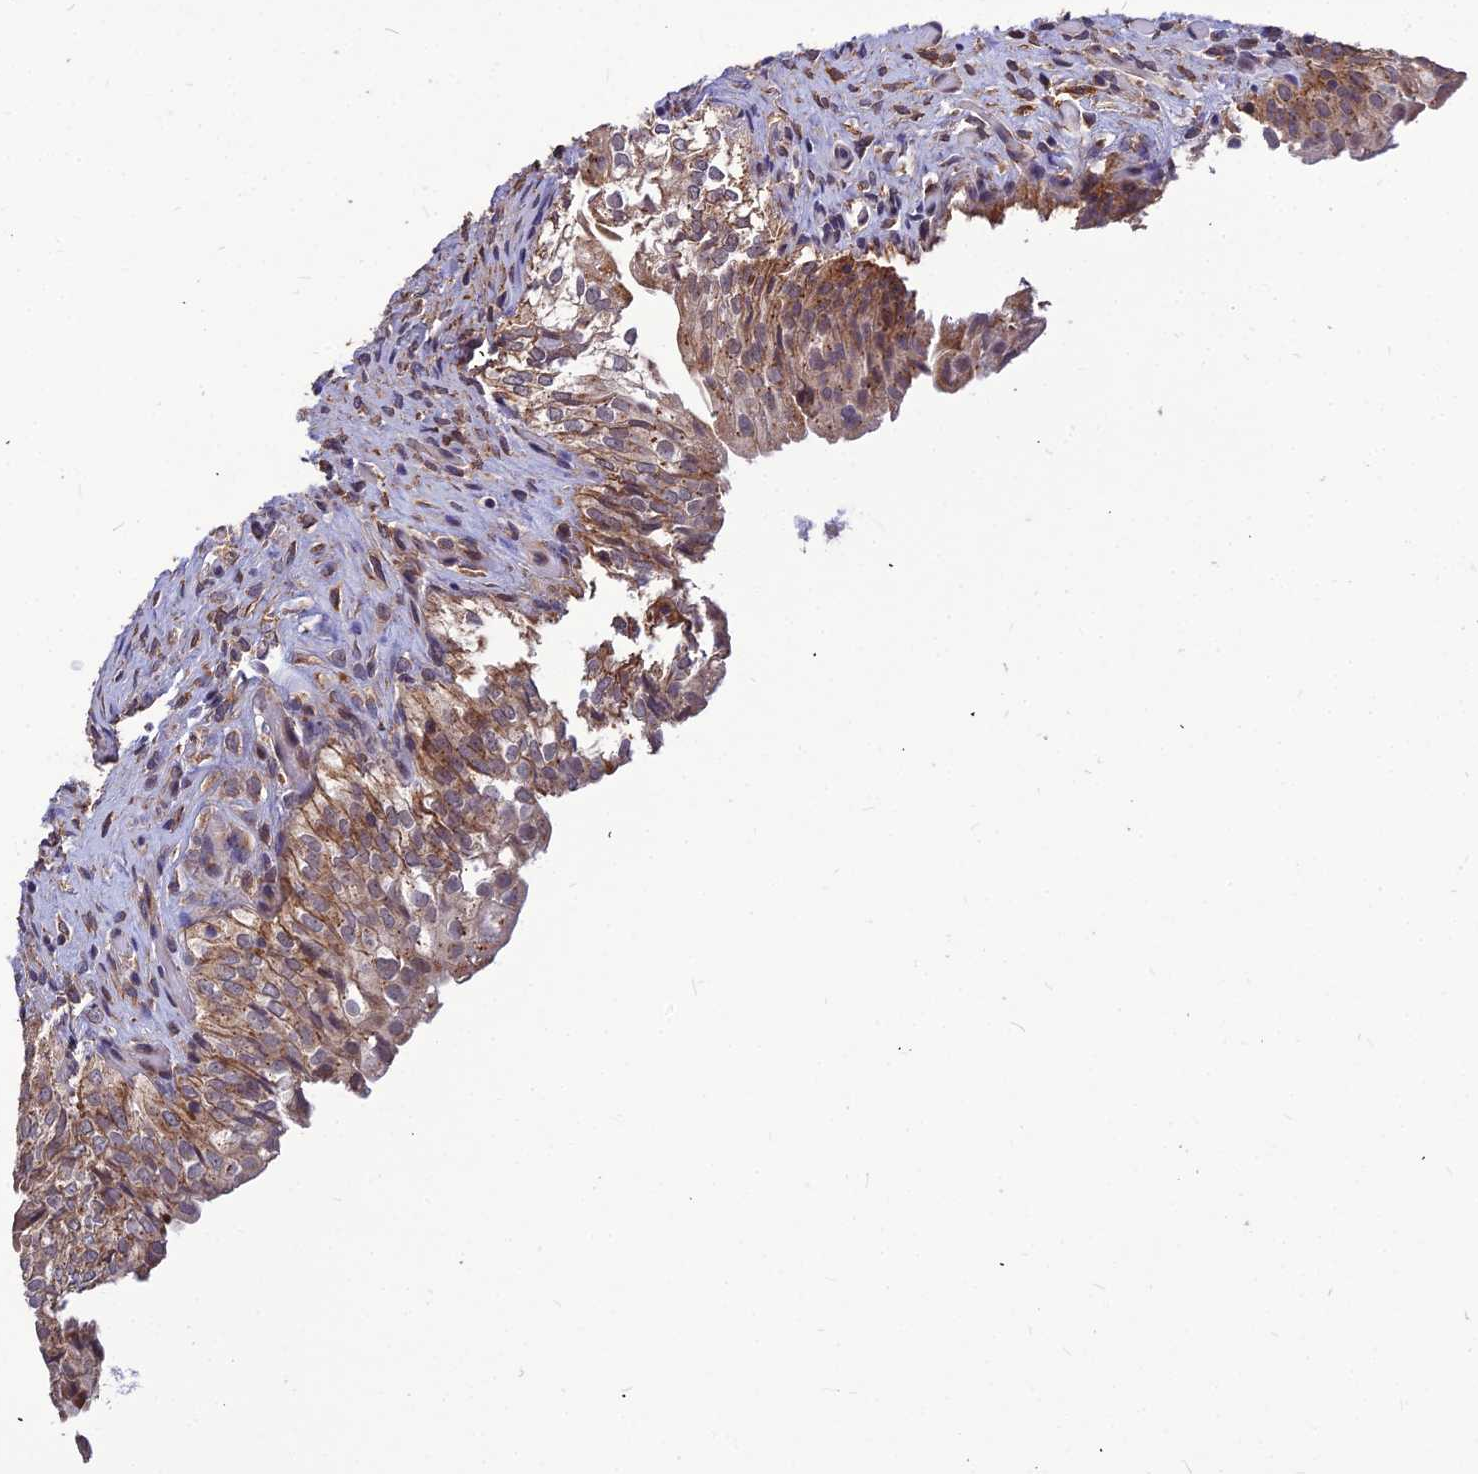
{"staining": {"intensity": "moderate", "quantity": ">75%", "location": "cytoplasmic/membranous"}, "tissue": "urinary bladder", "cell_type": "Urothelial cells", "image_type": "normal", "snomed": [{"axis": "morphology", "description": "Normal tissue, NOS"}, {"axis": "topography", "description": "Urinary bladder"}], "caption": "Urinary bladder stained for a protein (brown) displays moderate cytoplasmic/membranous positive staining in about >75% of urothelial cells.", "gene": "LEKR1", "patient": {"sex": "male", "age": 55}}